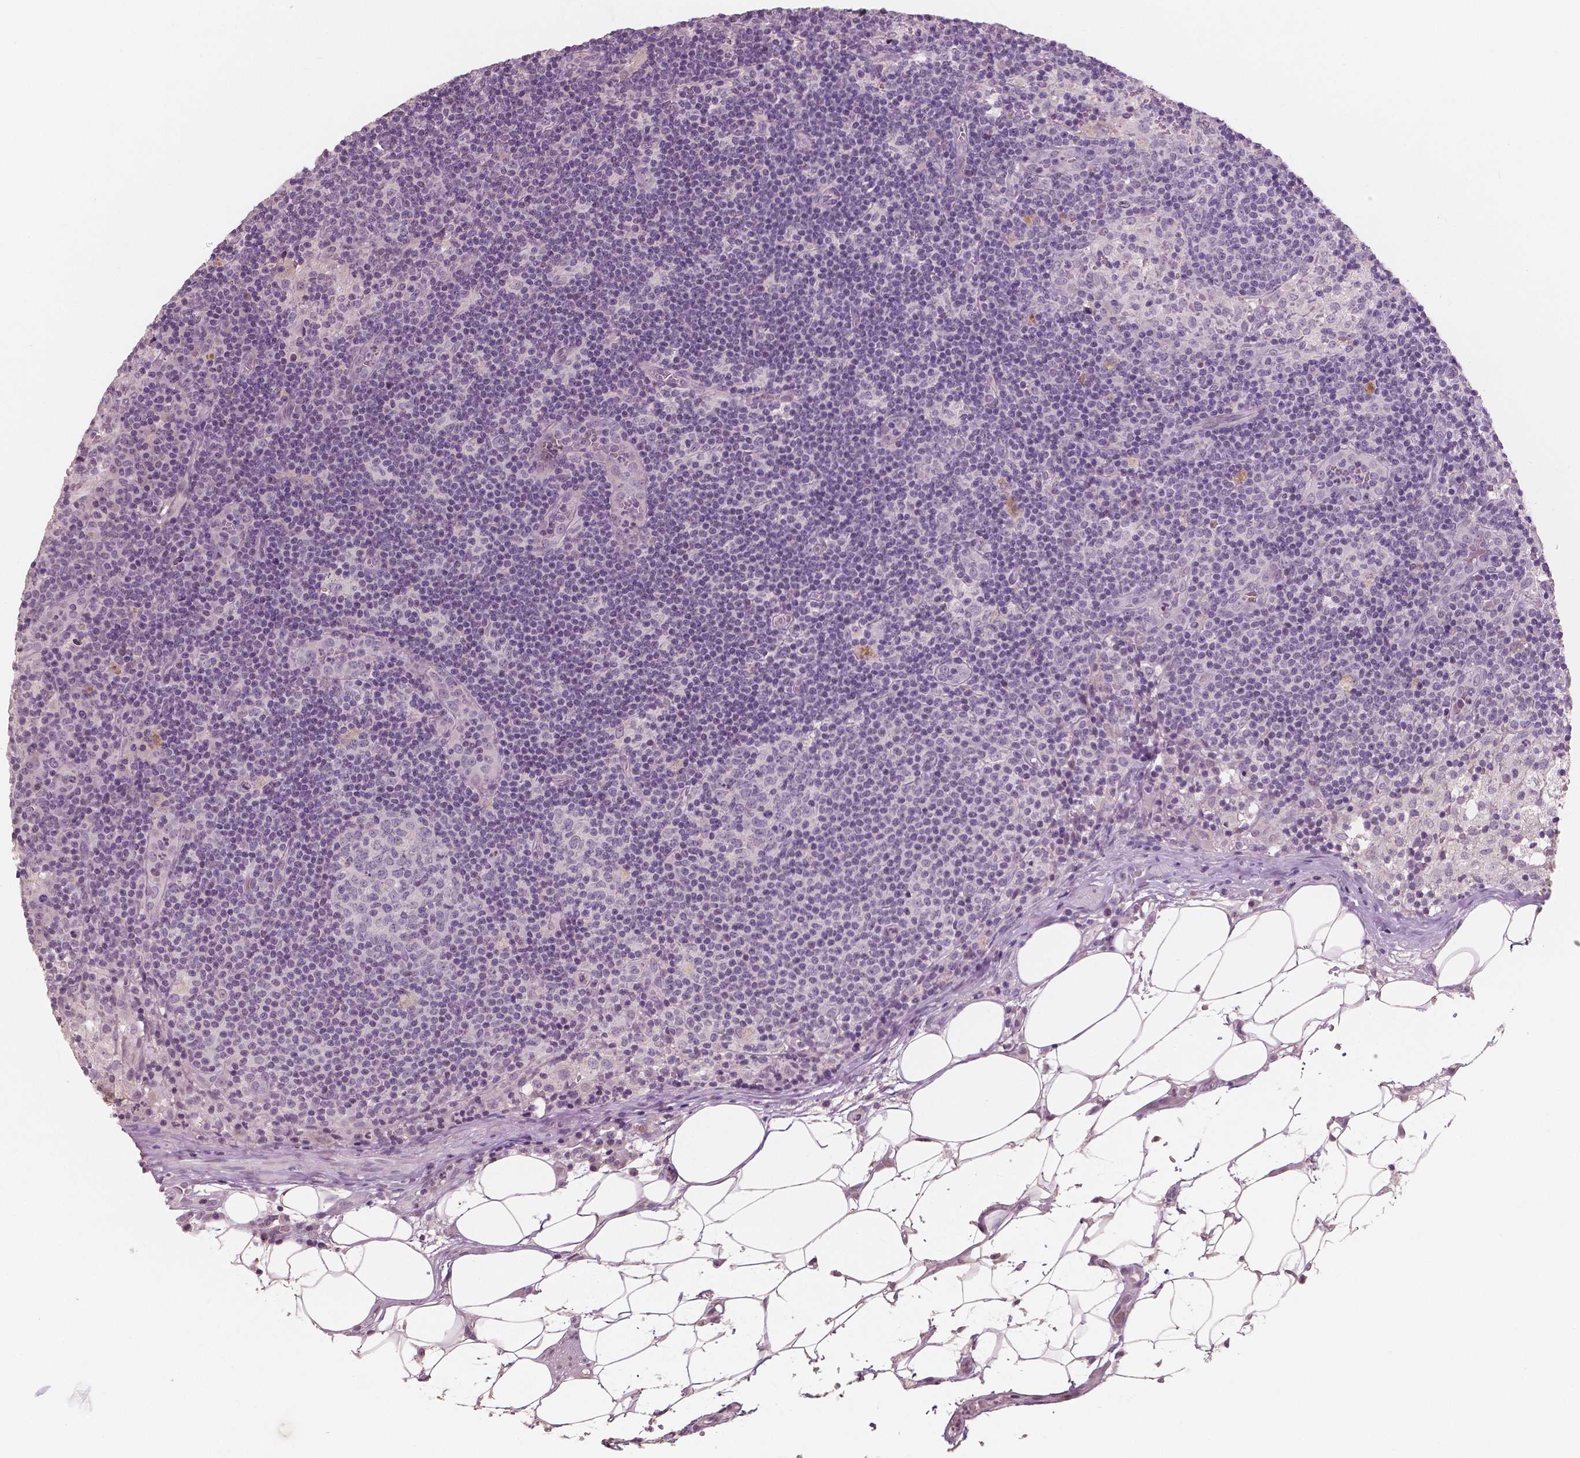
{"staining": {"intensity": "negative", "quantity": "none", "location": "none"}, "tissue": "lymph node", "cell_type": "Germinal center cells", "image_type": "normal", "snomed": [{"axis": "morphology", "description": "Normal tissue, NOS"}, {"axis": "topography", "description": "Lymph node"}], "caption": "The image shows no staining of germinal center cells in normal lymph node.", "gene": "RNASE7", "patient": {"sex": "male", "age": 62}}